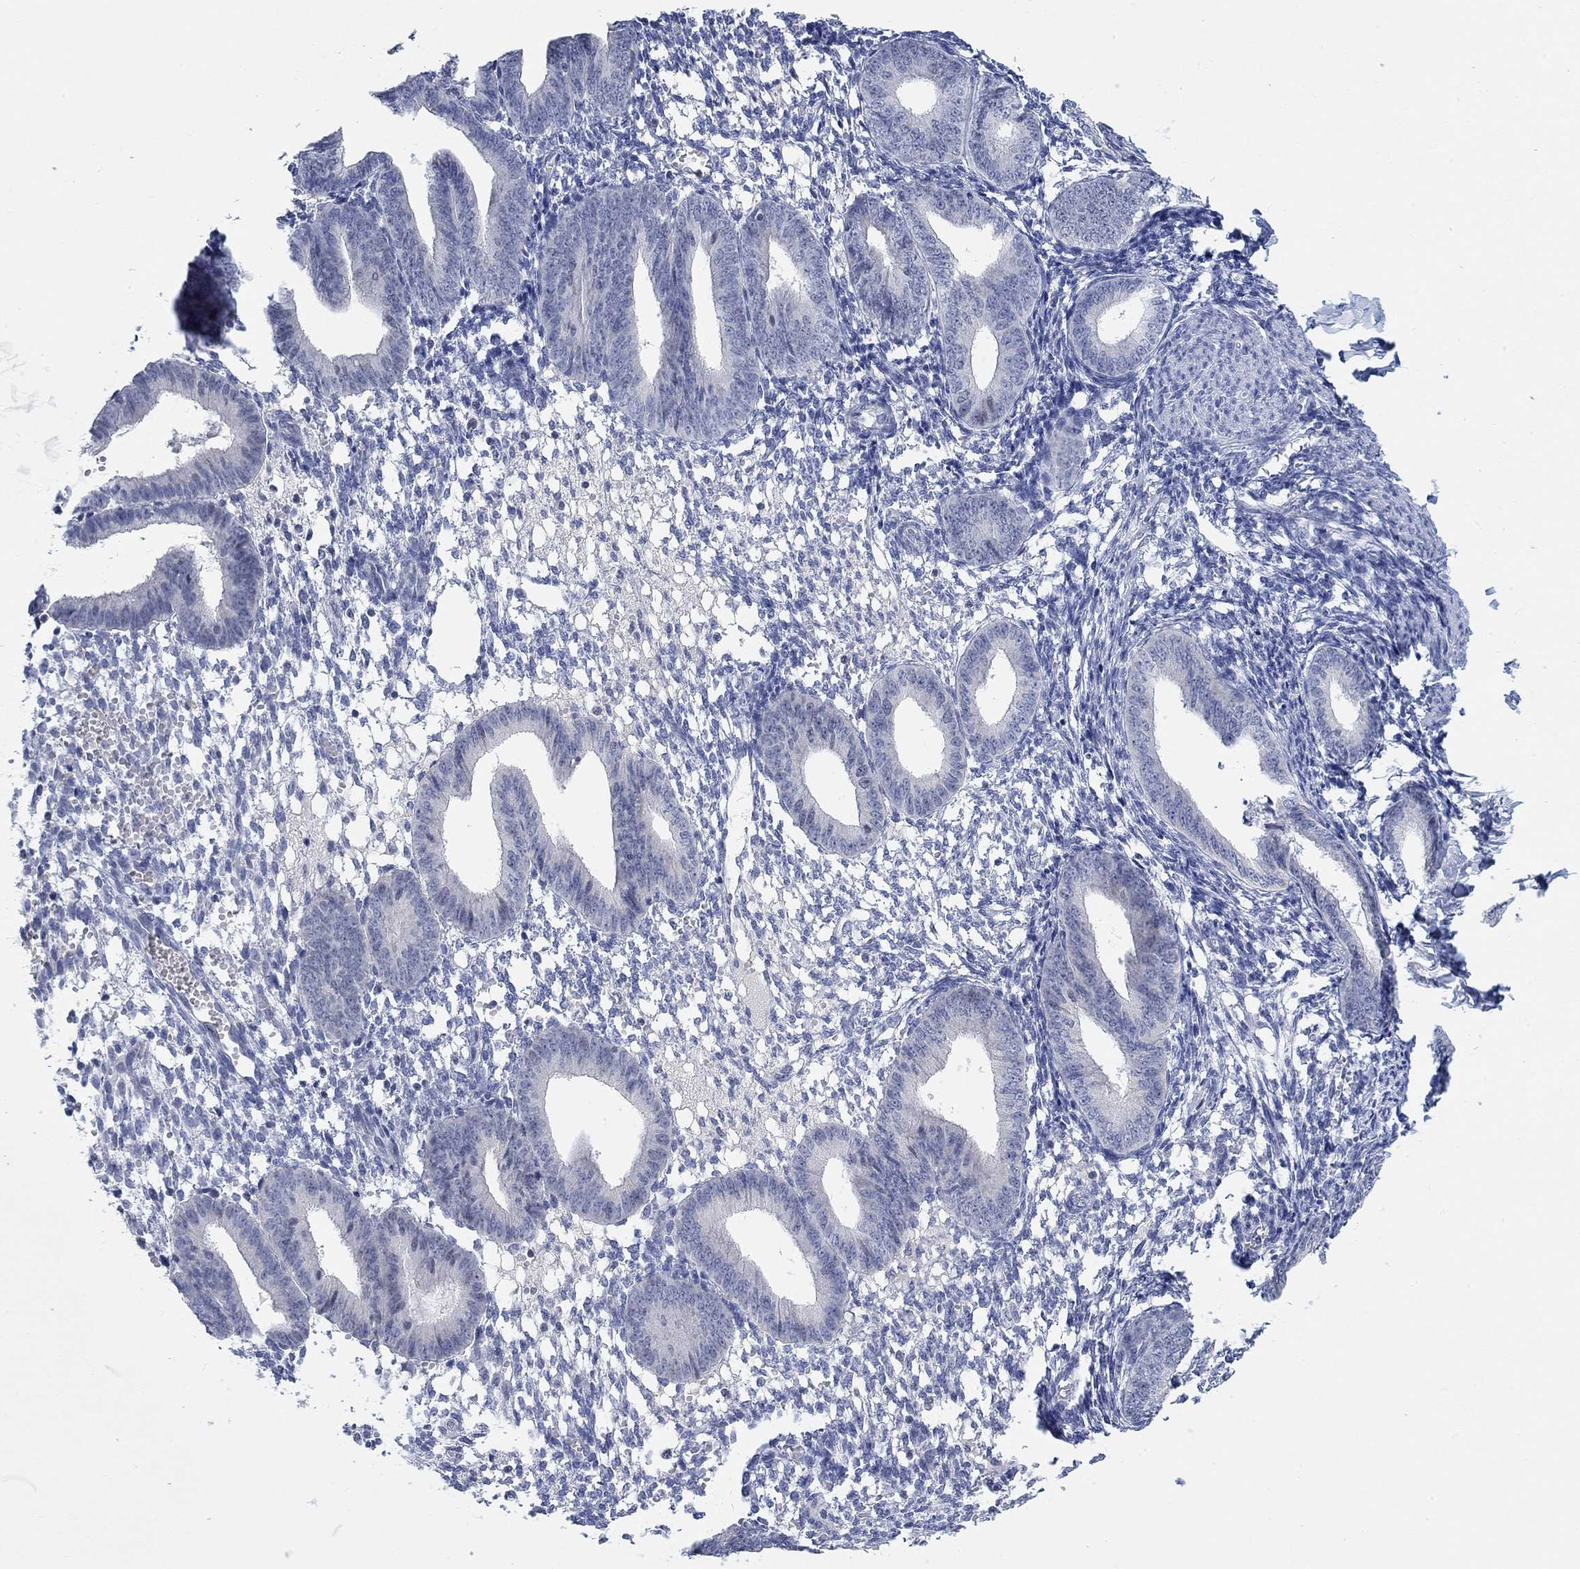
{"staining": {"intensity": "negative", "quantity": "none", "location": "none"}, "tissue": "endometrium", "cell_type": "Cells in endometrial stroma", "image_type": "normal", "snomed": [{"axis": "morphology", "description": "Normal tissue, NOS"}, {"axis": "topography", "description": "Endometrium"}], "caption": "DAB (3,3'-diaminobenzidine) immunohistochemical staining of normal endometrium shows no significant staining in cells in endometrial stroma.", "gene": "ATP6V1E2", "patient": {"sex": "female", "age": 39}}